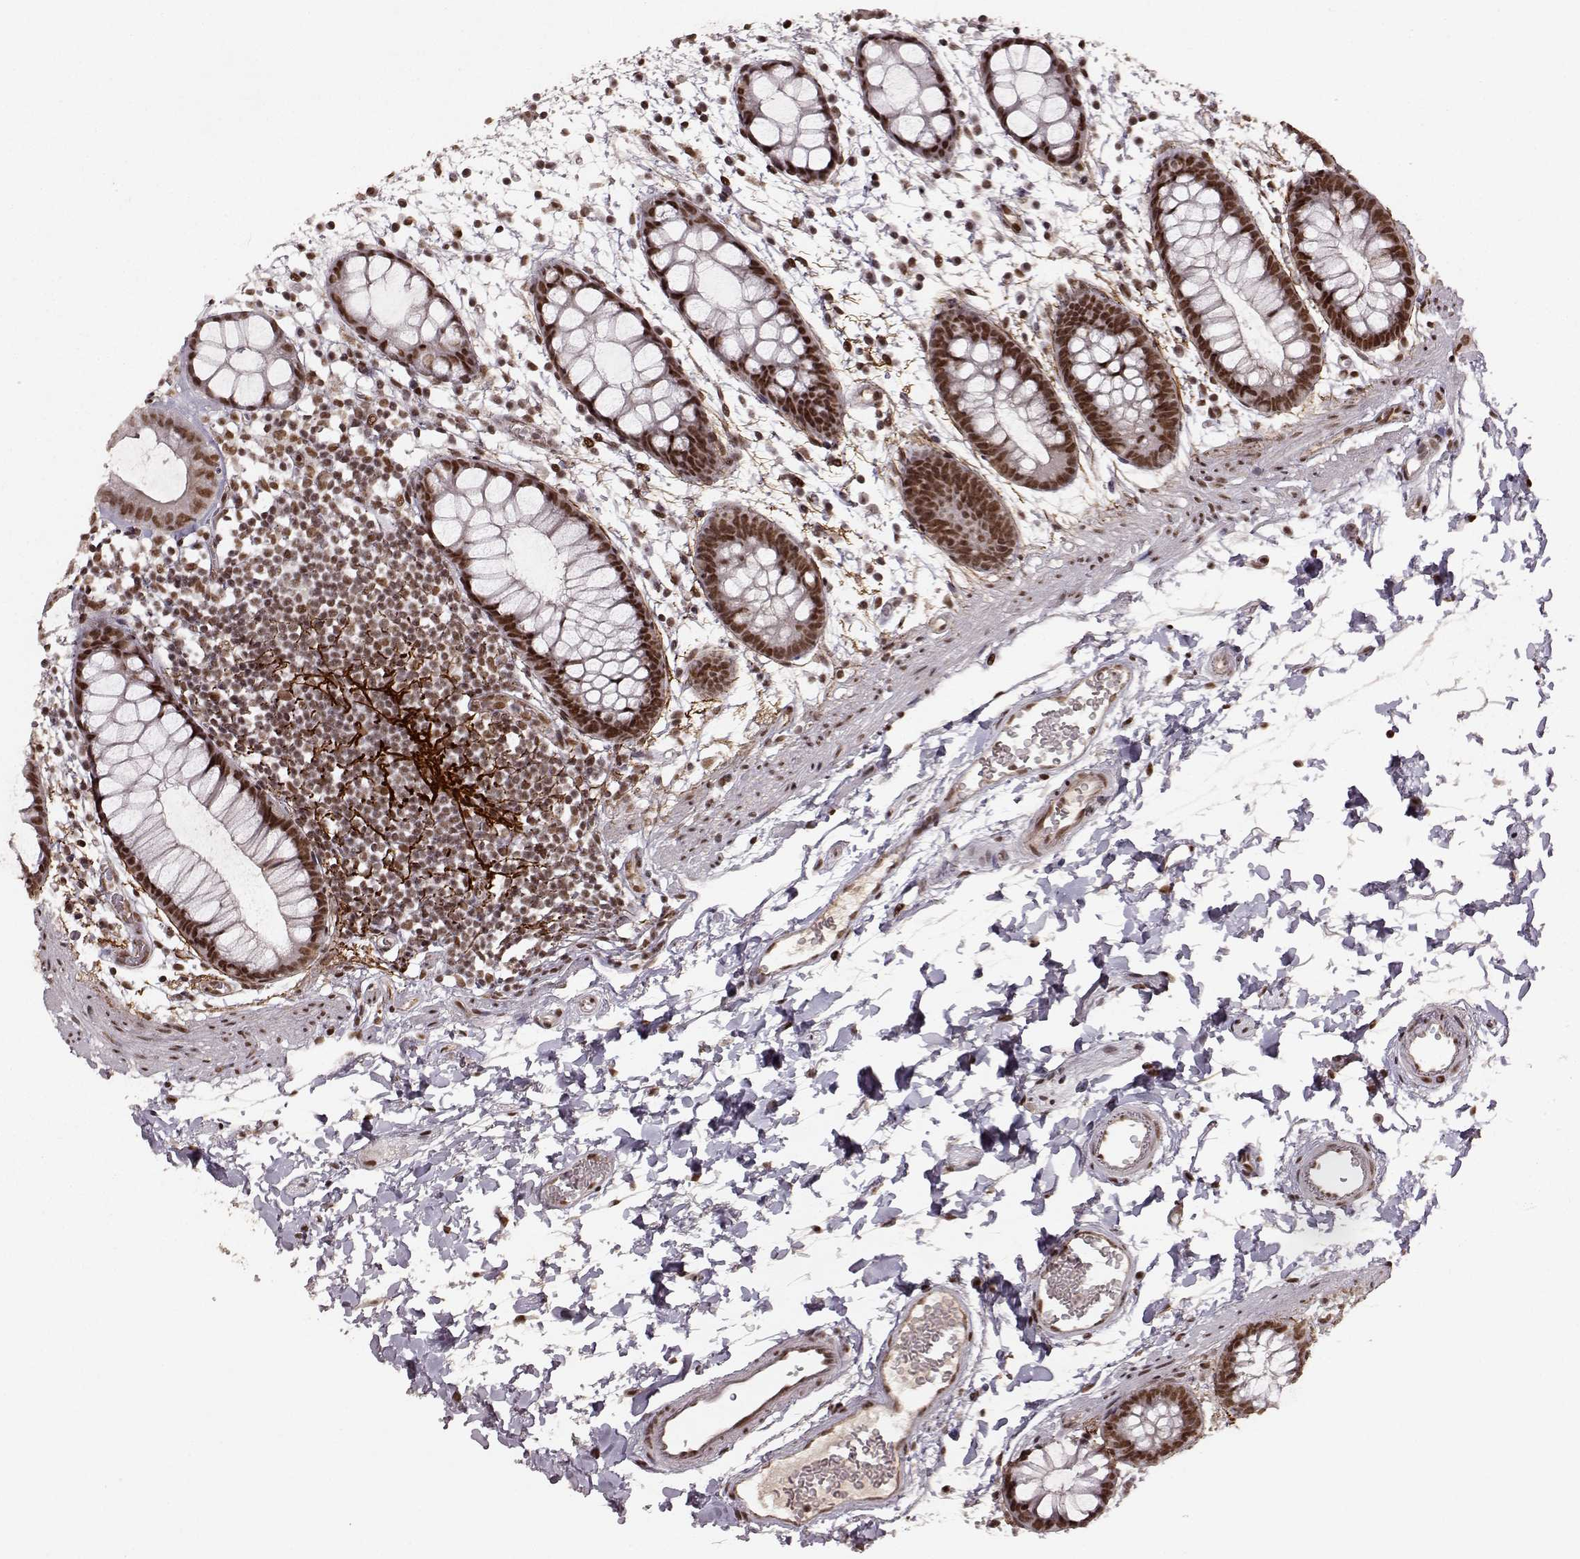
{"staining": {"intensity": "strong", "quantity": ">75%", "location": "nuclear"}, "tissue": "rectum", "cell_type": "Glandular cells", "image_type": "normal", "snomed": [{"axis": "morphology", "description": "Normal tissue, NOS"}, {"axis": "topography", "description": "Rectum"}], "caption": "A brown stain shows strong nuclear positivity of a protein in glandular cells of unremarkable human rectum. The protein is stained brown, and the nuclei are stained in blue (DAB IHC with brightfield microscopy, high magnification).", "gene": "RRAGD", "patient": {"sex": "male", "age": 57}}